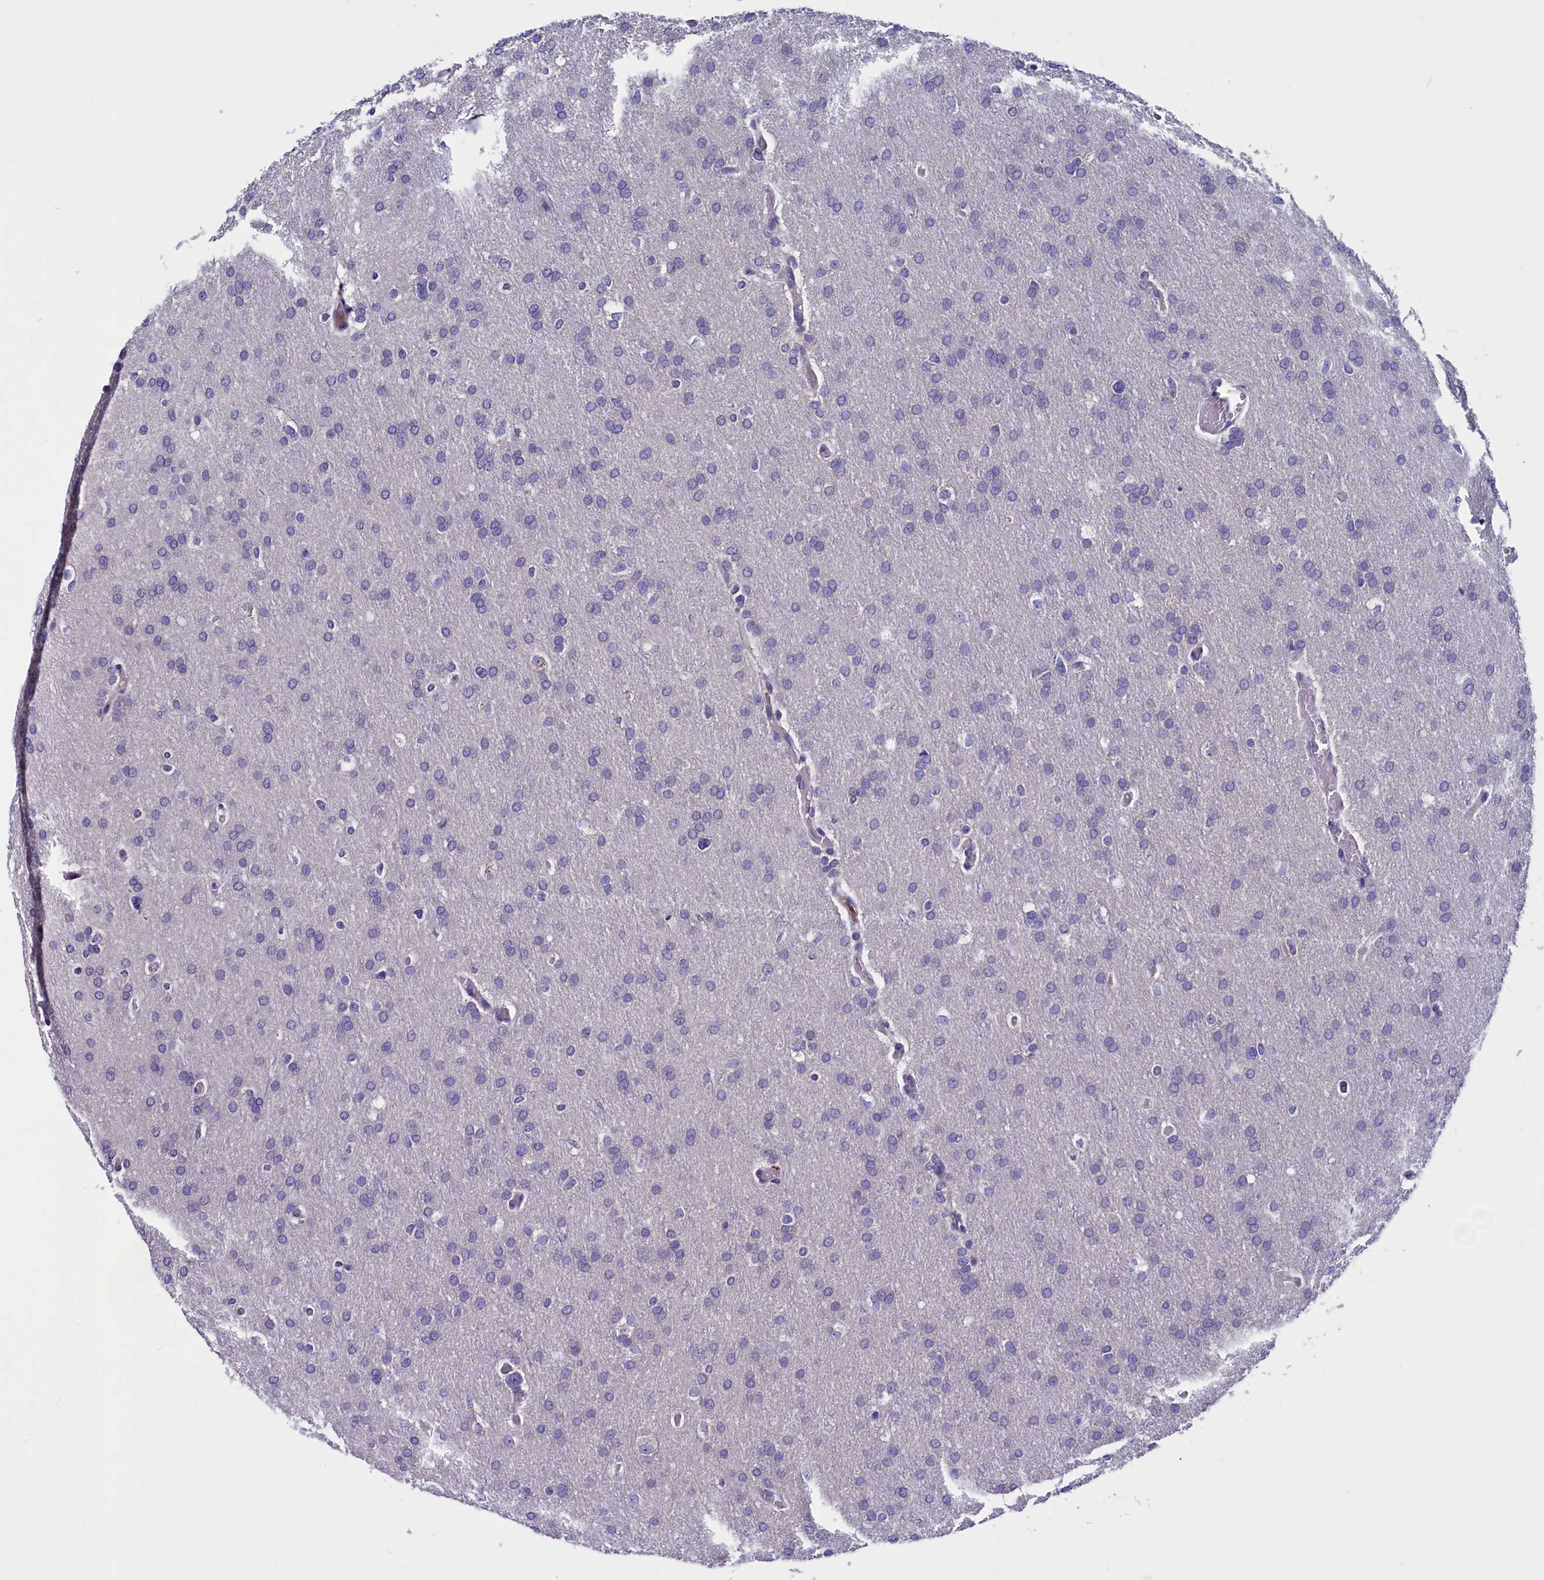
{"staining": {"intensity": "negative", "quantity": "none", "location": "none"}, "tissue": "glioma", "cell_type": "Tumor cells", "image_type": "cancer", "snomed": [{"axis": "morphology", "description": "Glioma, malignant, High grade"}, {"axis": "topography", "description": "Cerebral cortex"}], "caption": "Immunohistochemistry micrograph of neoplastic tissue: glioma stained with DAB displays no significant protein staining in tumor cells.", "gene": "CCBE1", "patient": {"sex": "female", "age": 36}}